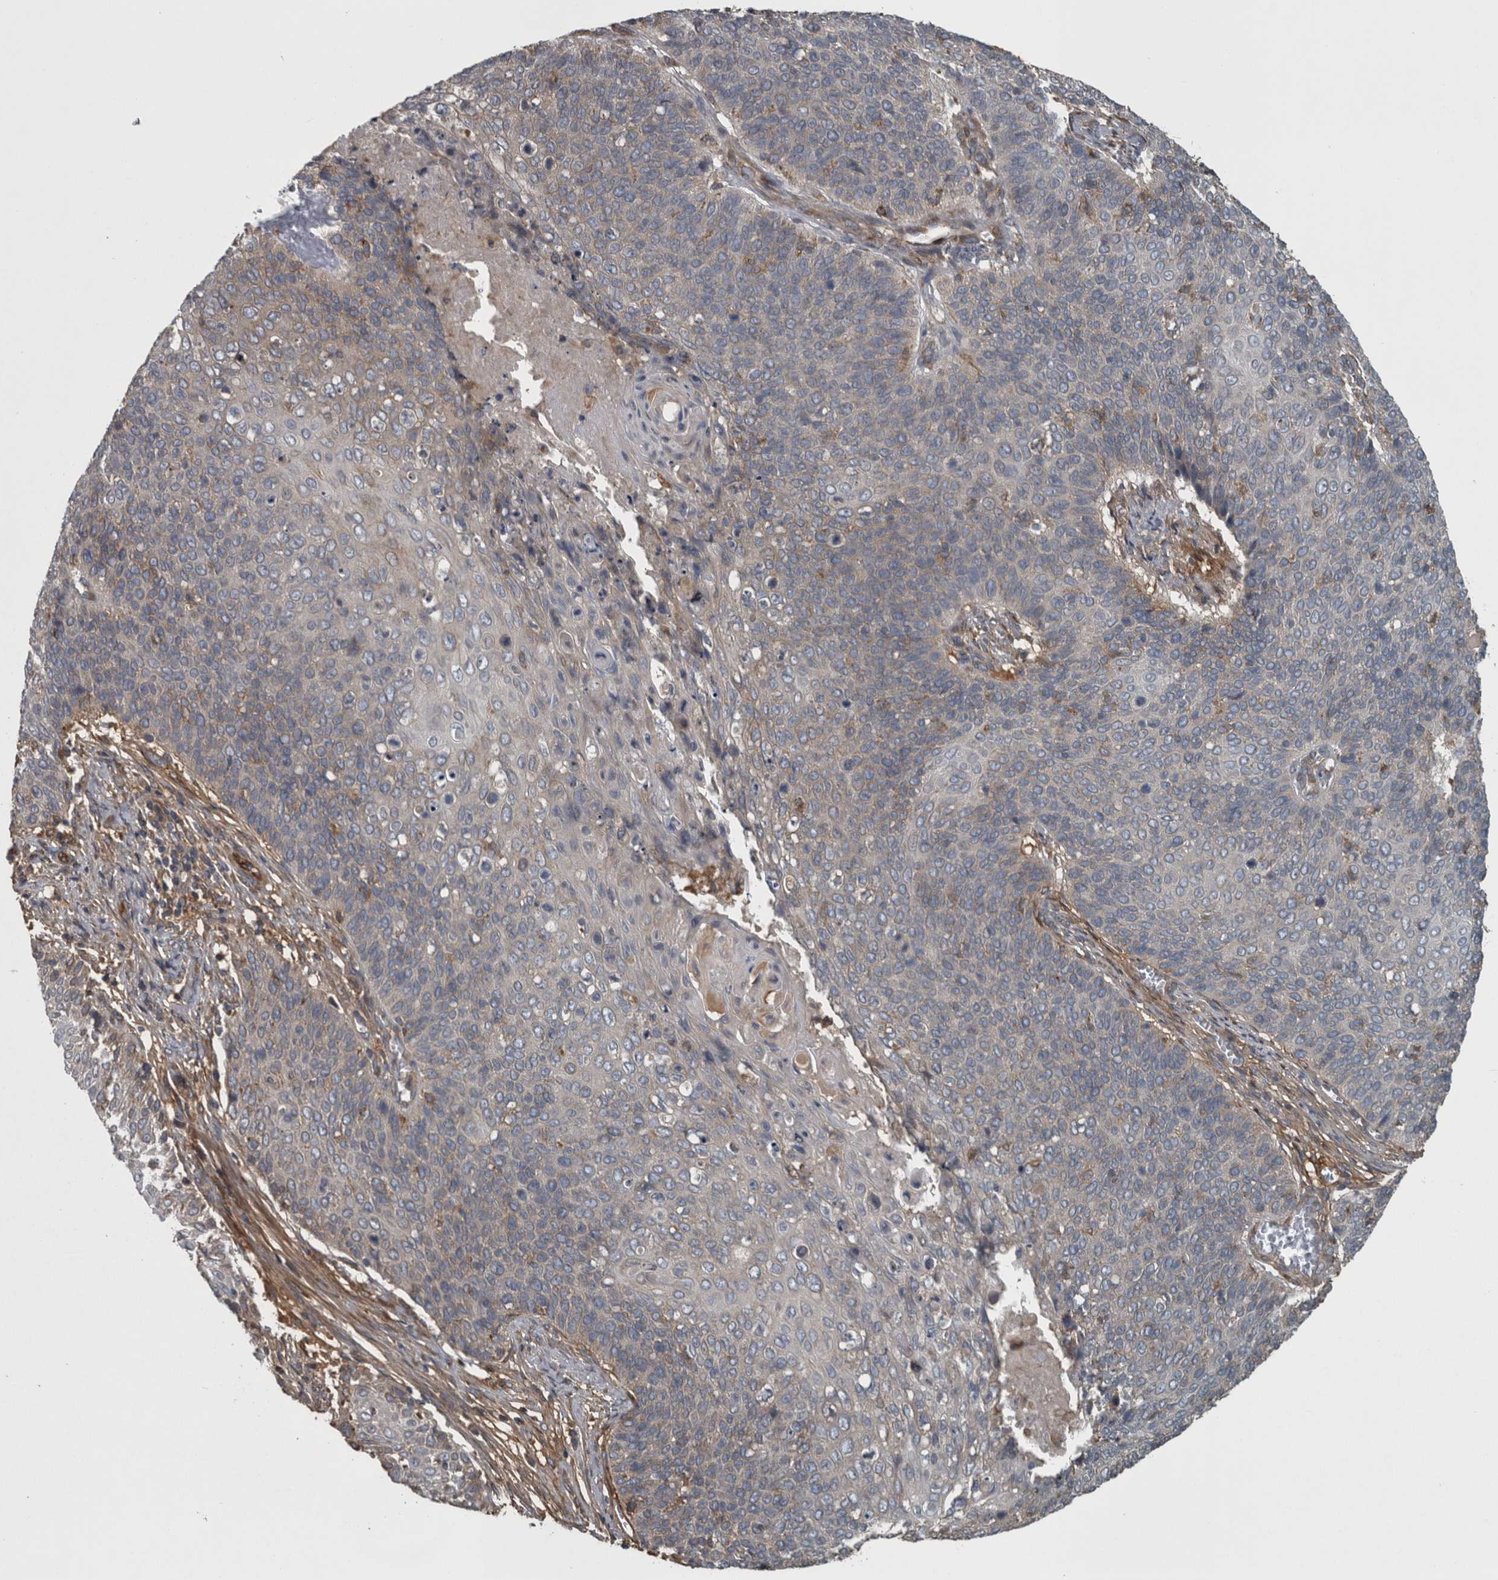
{"staining": {"intensity": "weak", "quantity": "<25%", "location": "cytoplasmic/membranous"}, "tissue": "cervical cancer", "cell_type": "Tumor cells", "image_type": "cancer", "snomed": [{"axis": "morphology", "description": "Squamous cell carcinoma, NOS"}, {"axis": "topography", "description": "Cervix"}], "caption": "Tumor cells are negative for protein expression in human cervical squamous cell carcinoma.", "gene": "EXOC8", "patient": {"sex": "female", "age": 39}}